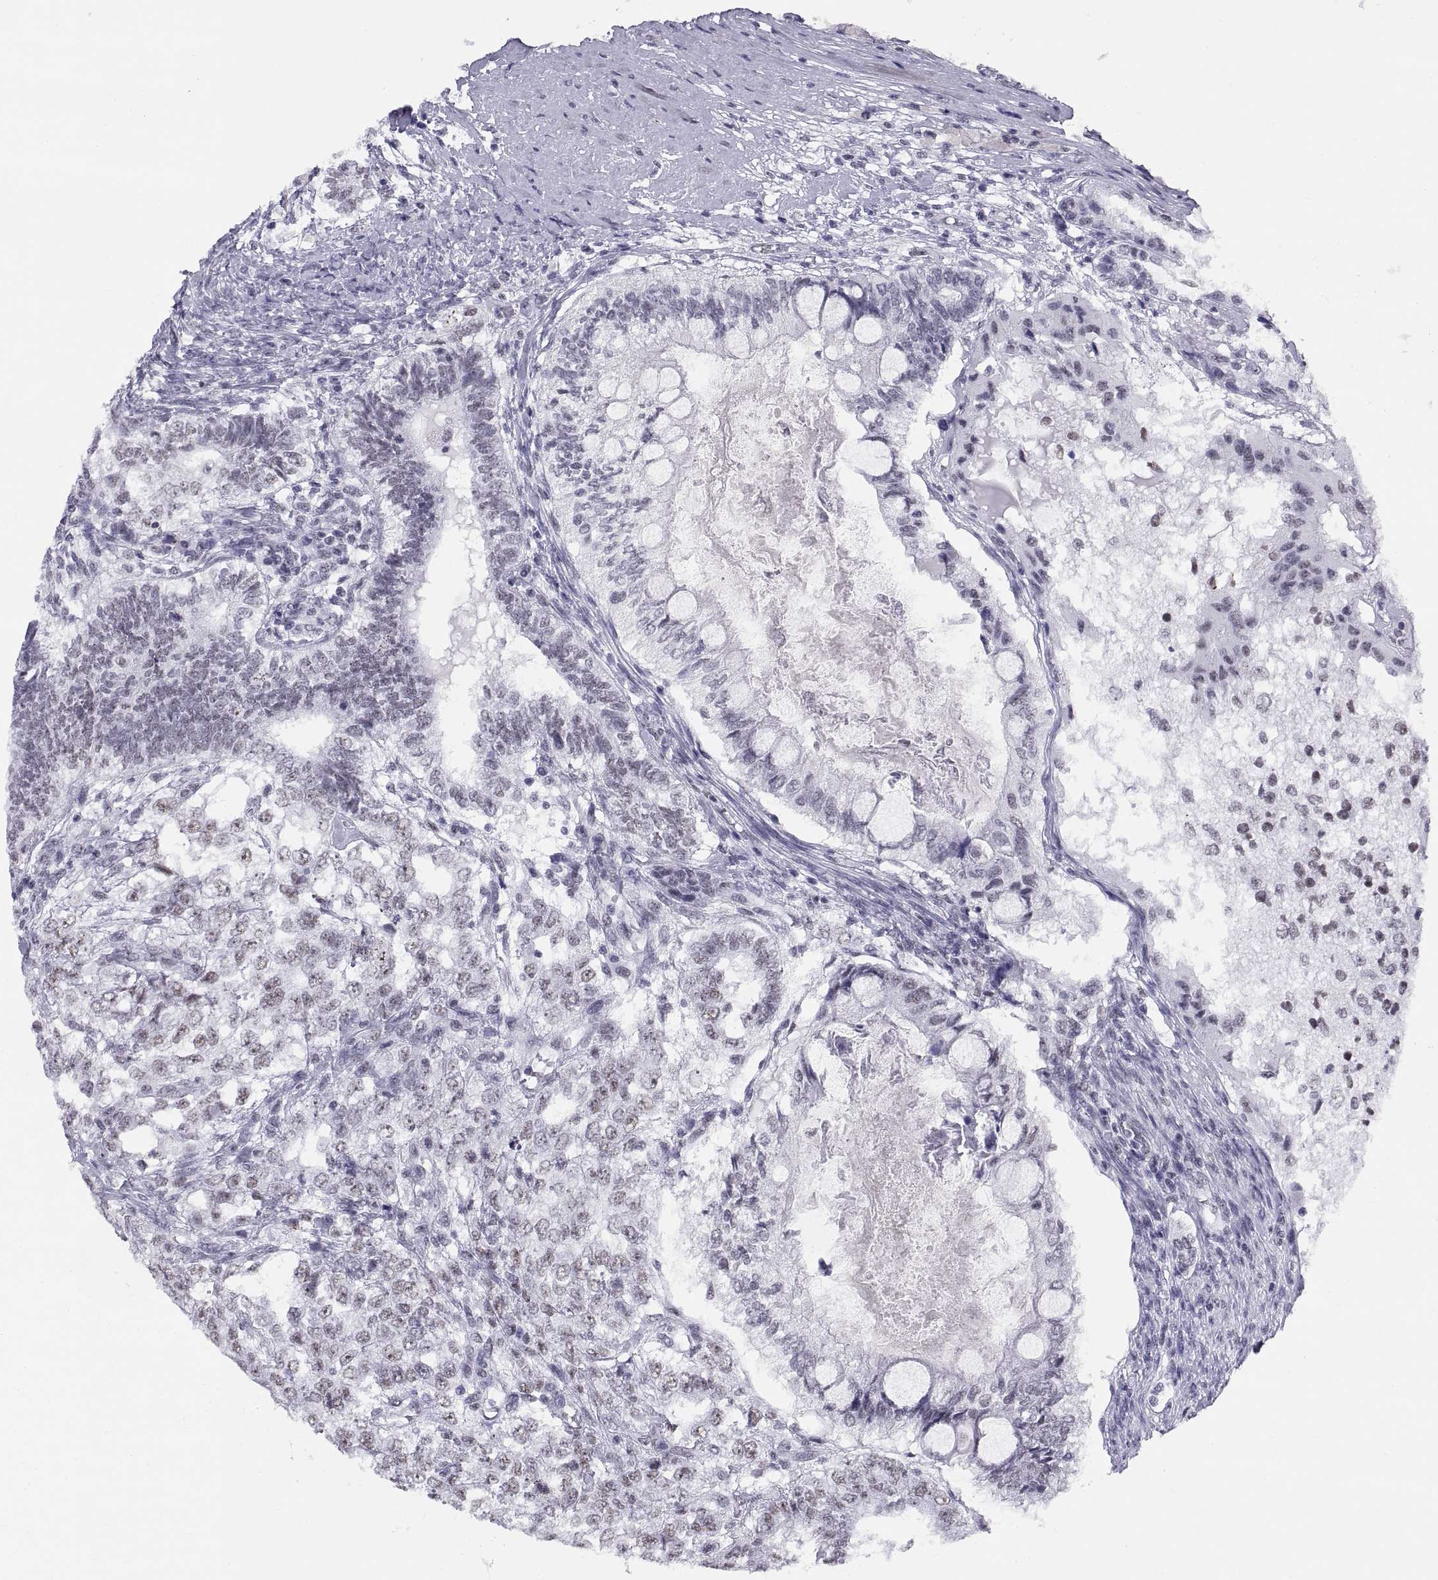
{"staining": {"intensity": "weak", "quantity": "25%-75%", "location": "nuclear"}, "tissue": "testis cancer", "cell_type": "Tumor cells", "image_type": "cancer", "snomed": [{"axis": "morphology", "description": "Seminoma, NOS"}, {"axis": "morphology", "description": "Carcinoma, Embryonal, NOS"}, {"axis": "topography", "description": "Testis"}], "caption": "Brown immunohistochemical staining in human testis embryonal carcinoma exhibits weak nuclear staining in about 25%-75% of tumor cells. Immunohistochemistry stains the protein of interest in brown and the nuclei are stained blue.", "gene": "NEUROD6", "patient": {"sex": "male", "age": 41}}